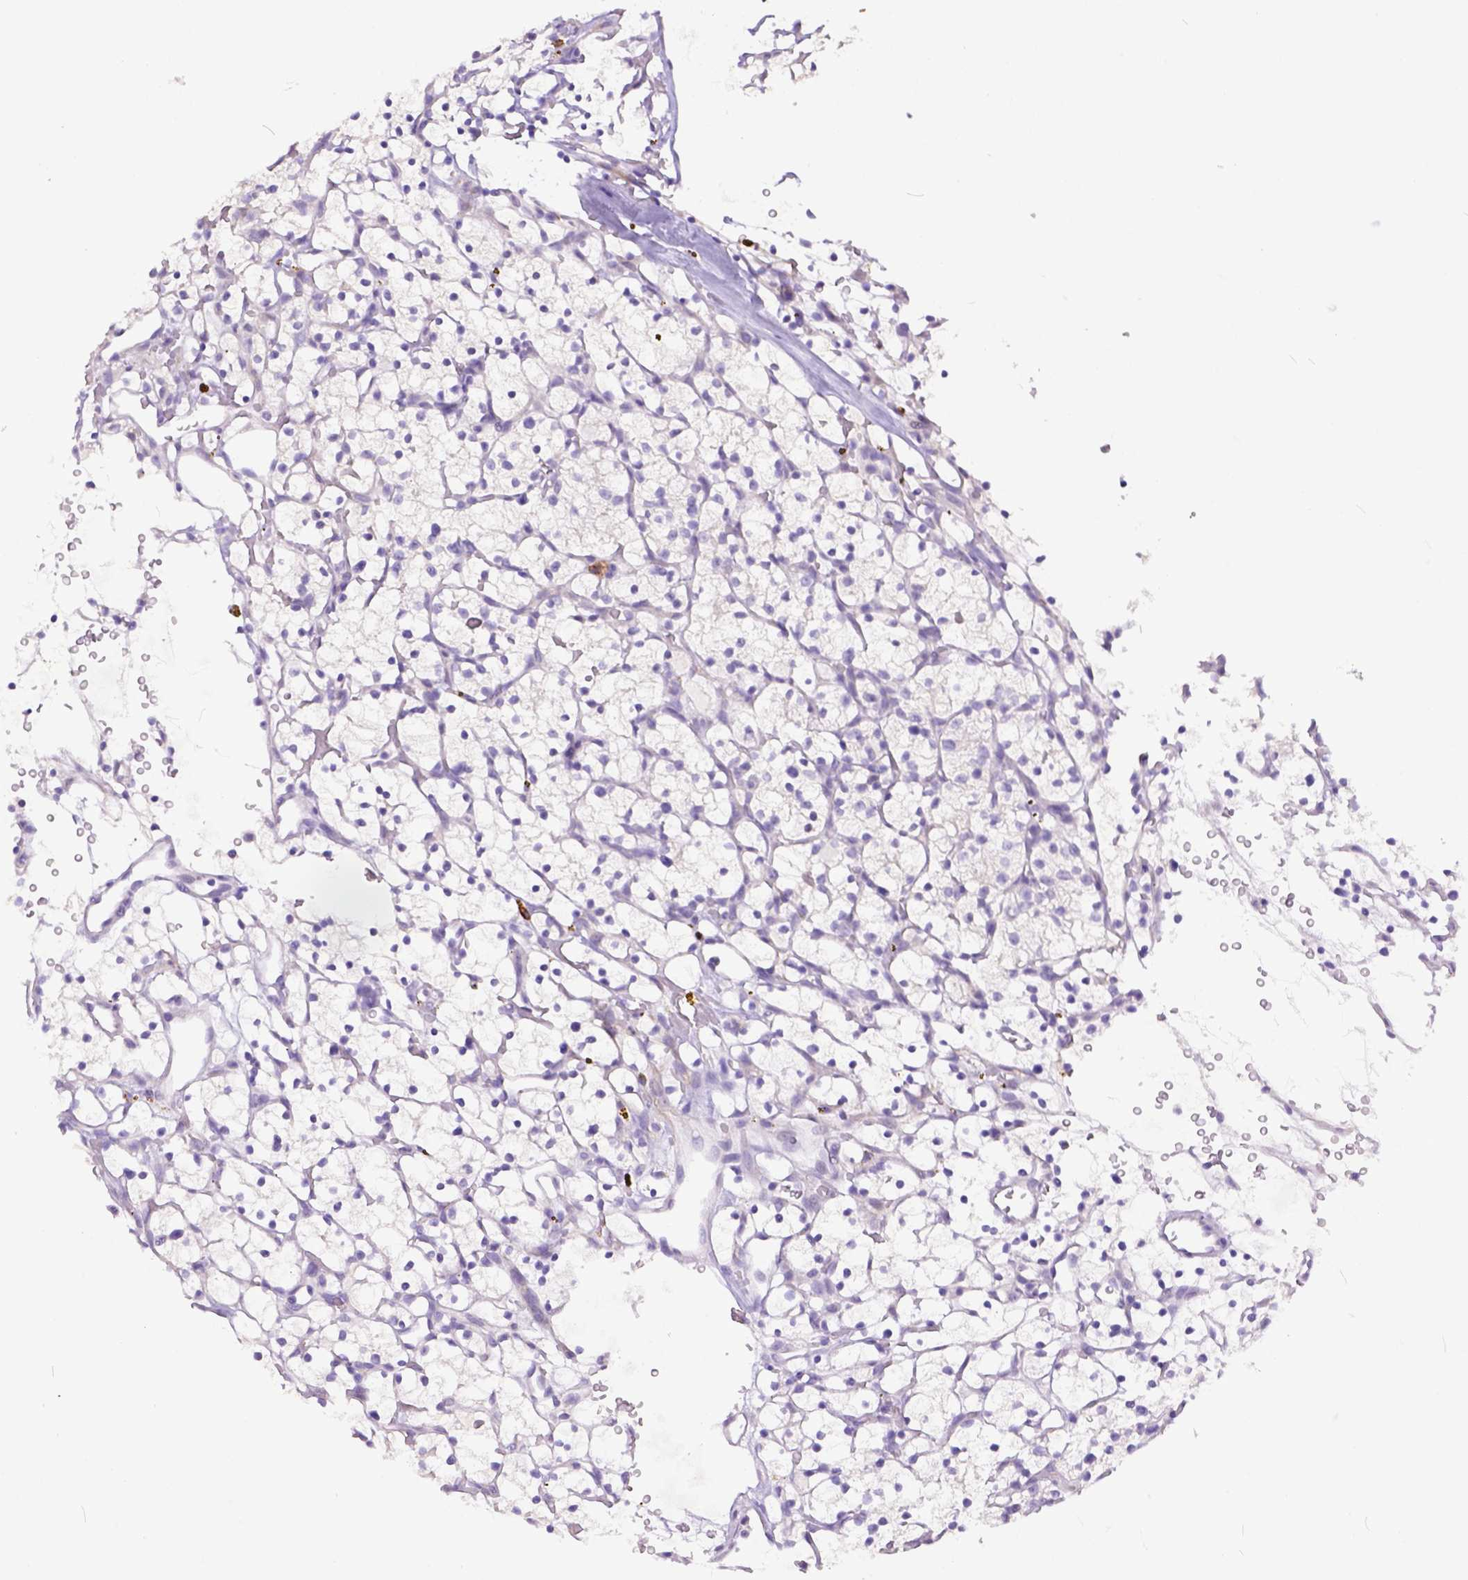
{"staining": {"intensity": "negative", "quantity": "none", "location": "none"}, "tissue": "renal cancer", "cell_type": "Tumor cells", "image_type": "cancer", "snomed": [{"axis": "morphology", "description": "Adenocarcinoma, NOS"}, {"axis": "topography", "description": "Kidney"}], "caption": "High magnification brightfield microscopy of renal adenocarcinoma stained with DAB (brown) and counterstained with hematoxylin (blue): tumor cells show no significant staining. The staining was performed using DAB (3,3'-diaminobenzidine) to visualize the protein expression in brown, while the nuclei were stained in blue with hematoxylin (Magnification: 20x).", "gene": "KIT", "patient": {"sex": "female", "age": 64}}